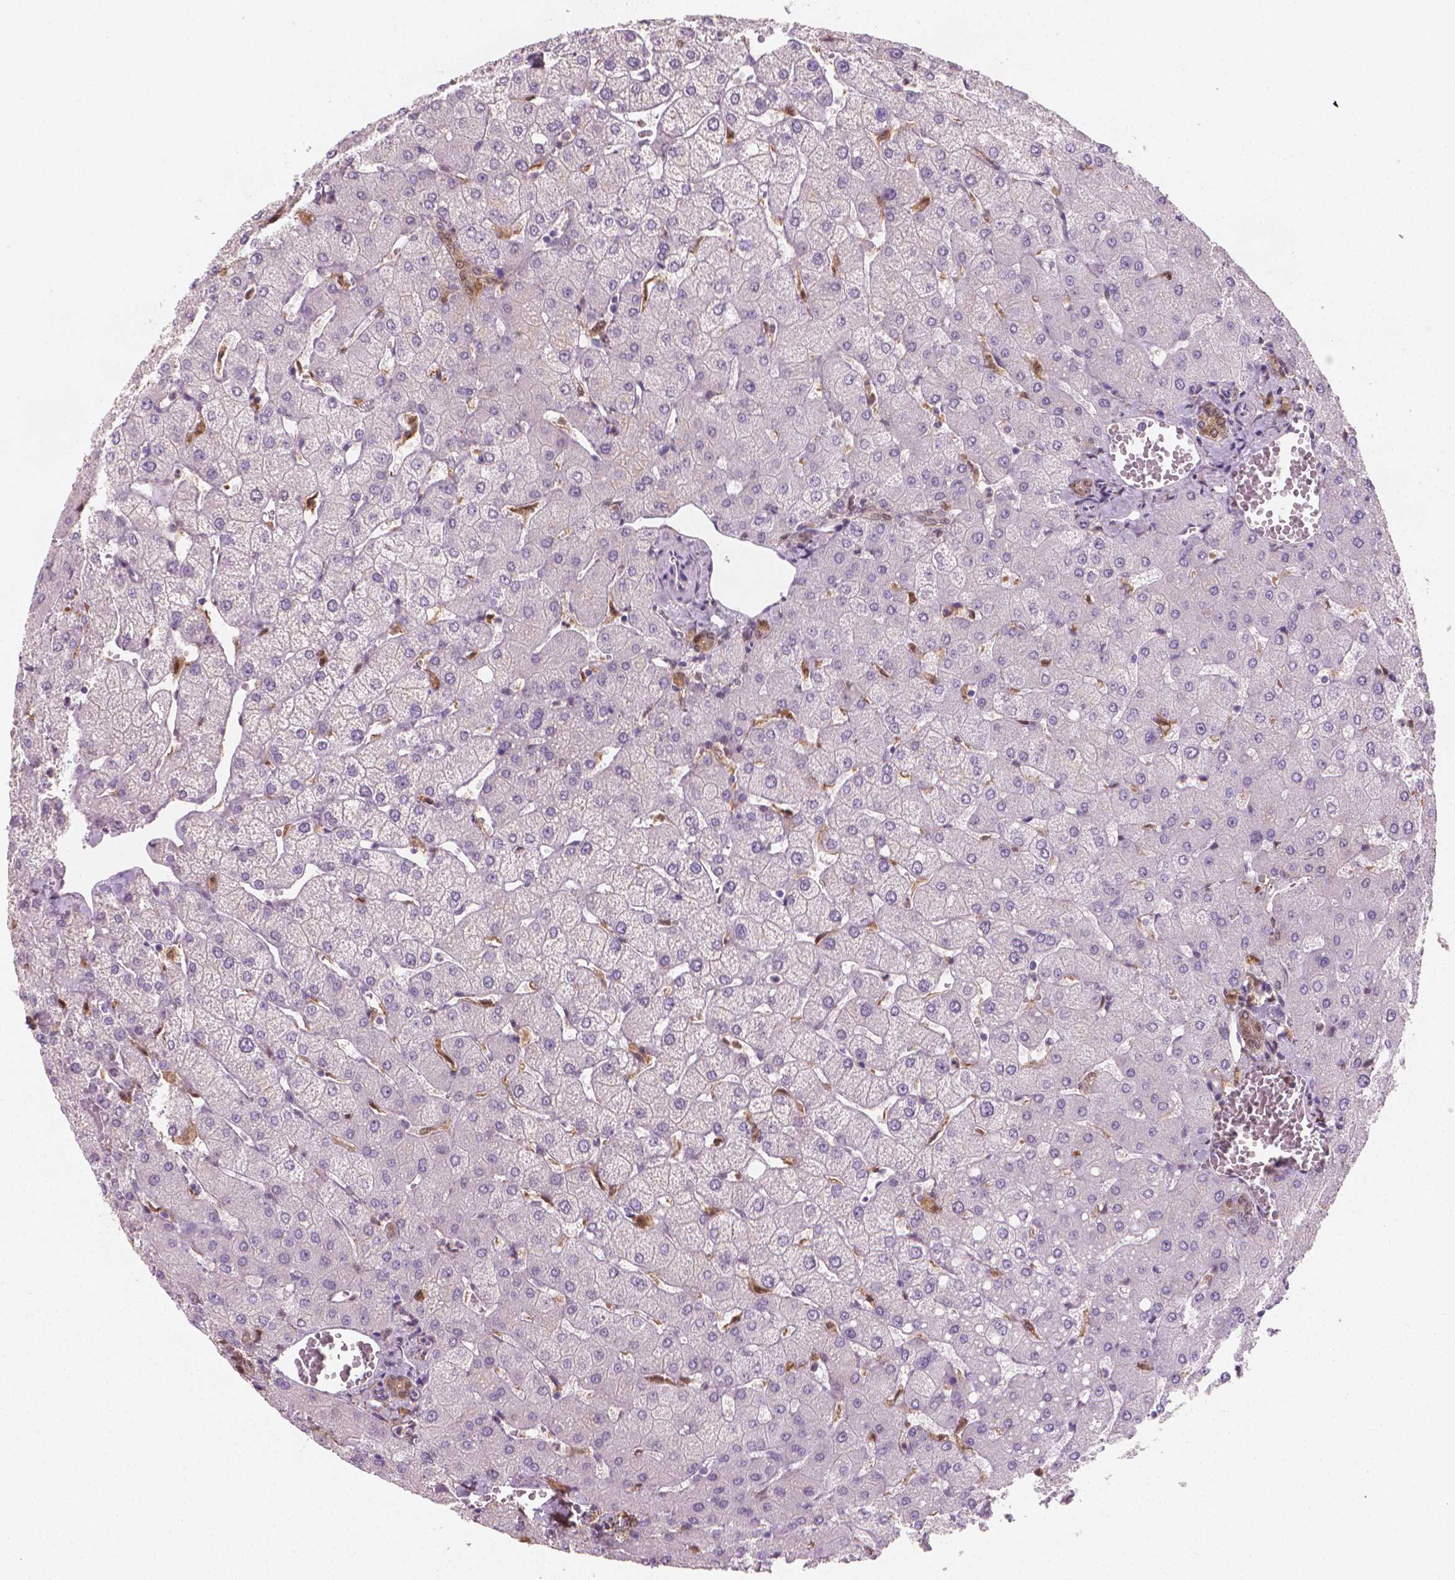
{"staining": {"intensity": "weak", "quantity": ">75%", "location": "cytoplasmic/membranous,nuclear"}, "tissue": "liver", "cell_type": "Cholangiocytes", "image_type": "normal", "snomed": [{"axis": "morphology", "description": "Normal tissue, NOS"}, {"axis": "topography", "description": "Liver"}], "caption": "Cholangiocytes exhibit weak cytoplasmic/membranous,nuclear staining in approximately >75% of cells in benign liver. (brown staining indicates protein expression, while blue staining denotes nuclei).", "gene": "TNFAIP2", "patient": {"sex": "female", "age": 54}}